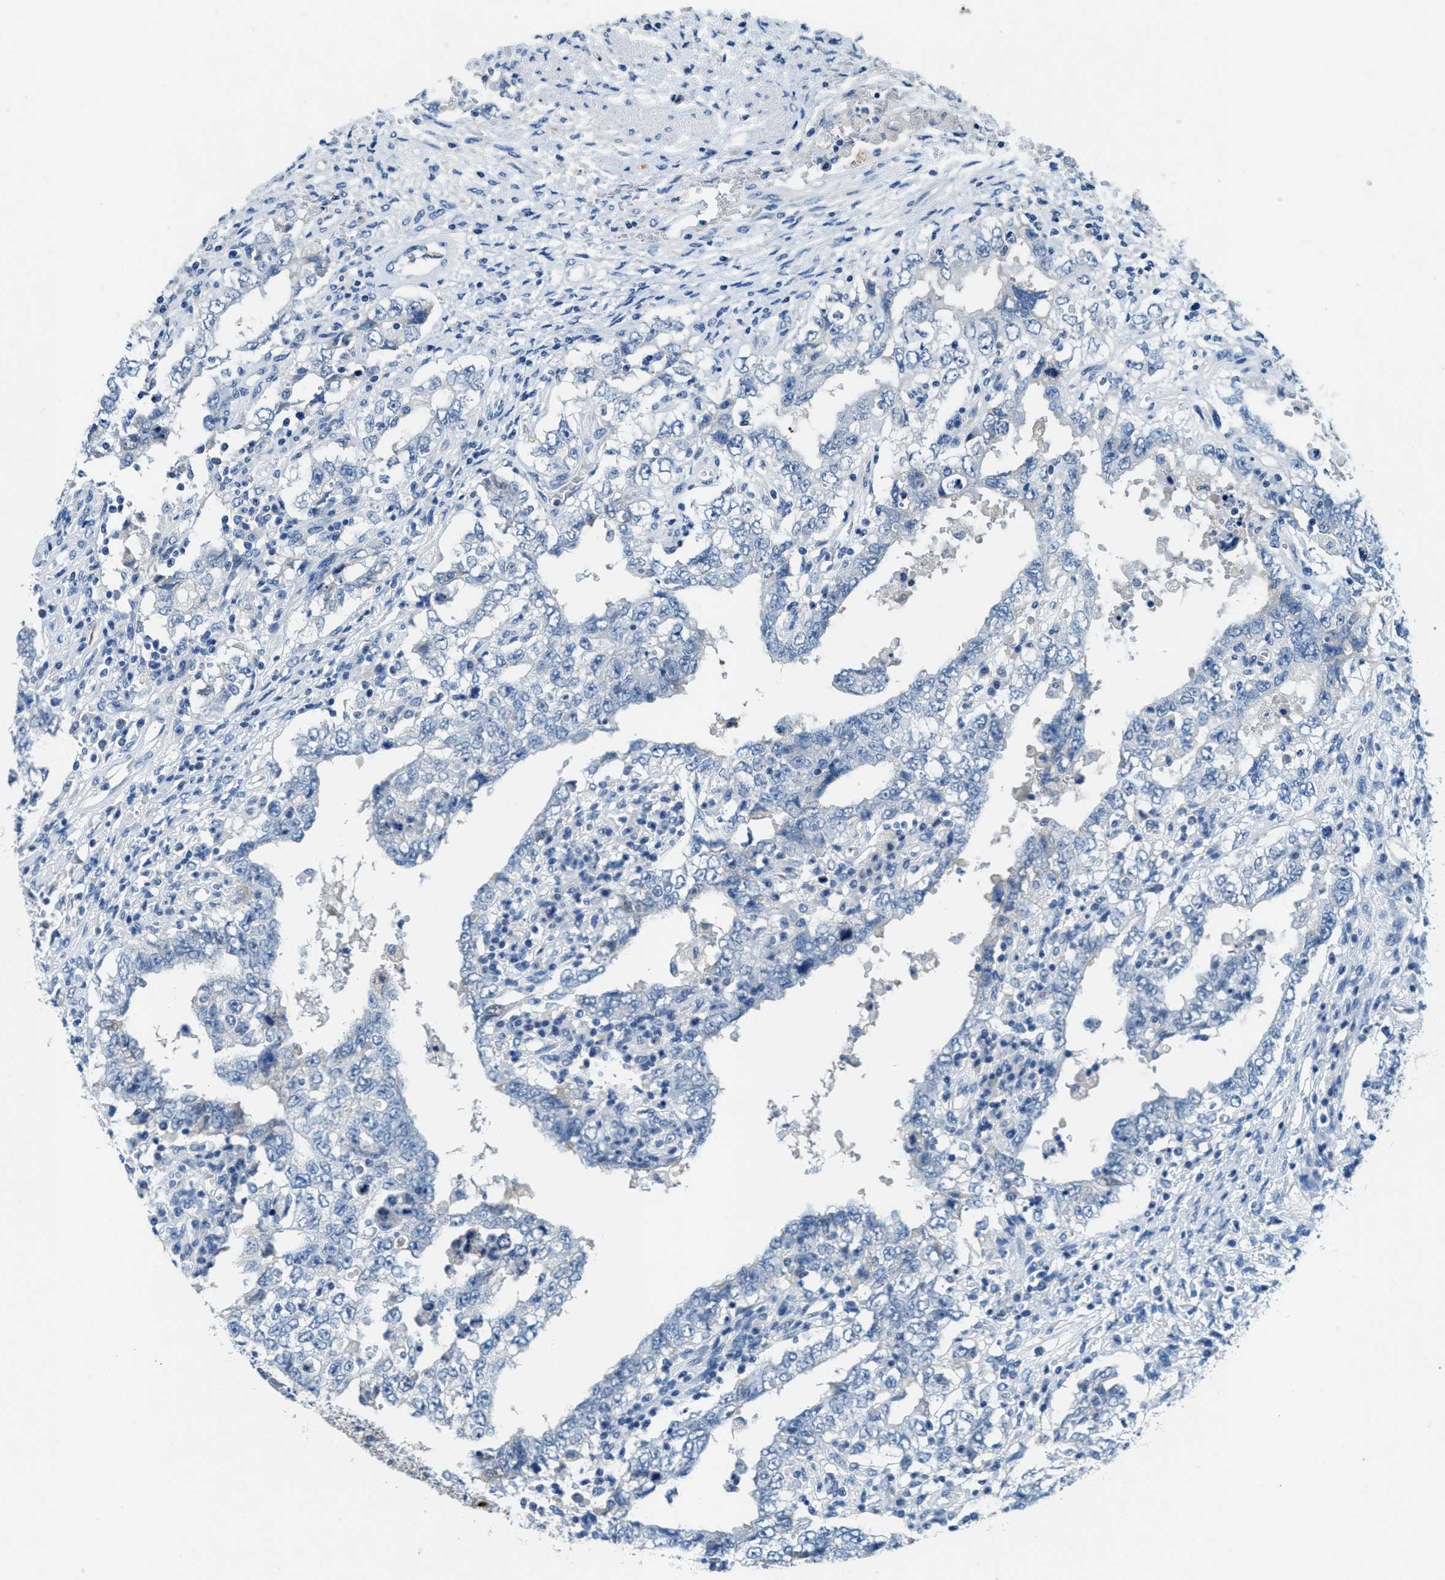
{"staining": {"intensity": "negative", "quantity": "none", "location": "none"}, "tissue": "testis cancer", "cell_type": "Tumor cells", "image_type": "cancer", "snomed": [{"axis": "morphology", "description": "Carcinoma, Embryonal, NOS"}, {"axis": "topography", "description": "Testis"}], "caption": "A histopathology image of human testis cancer is negative for staining in tumor cells.", "gene": "A2M", "patient": {"sex": "male", "age": 26}}